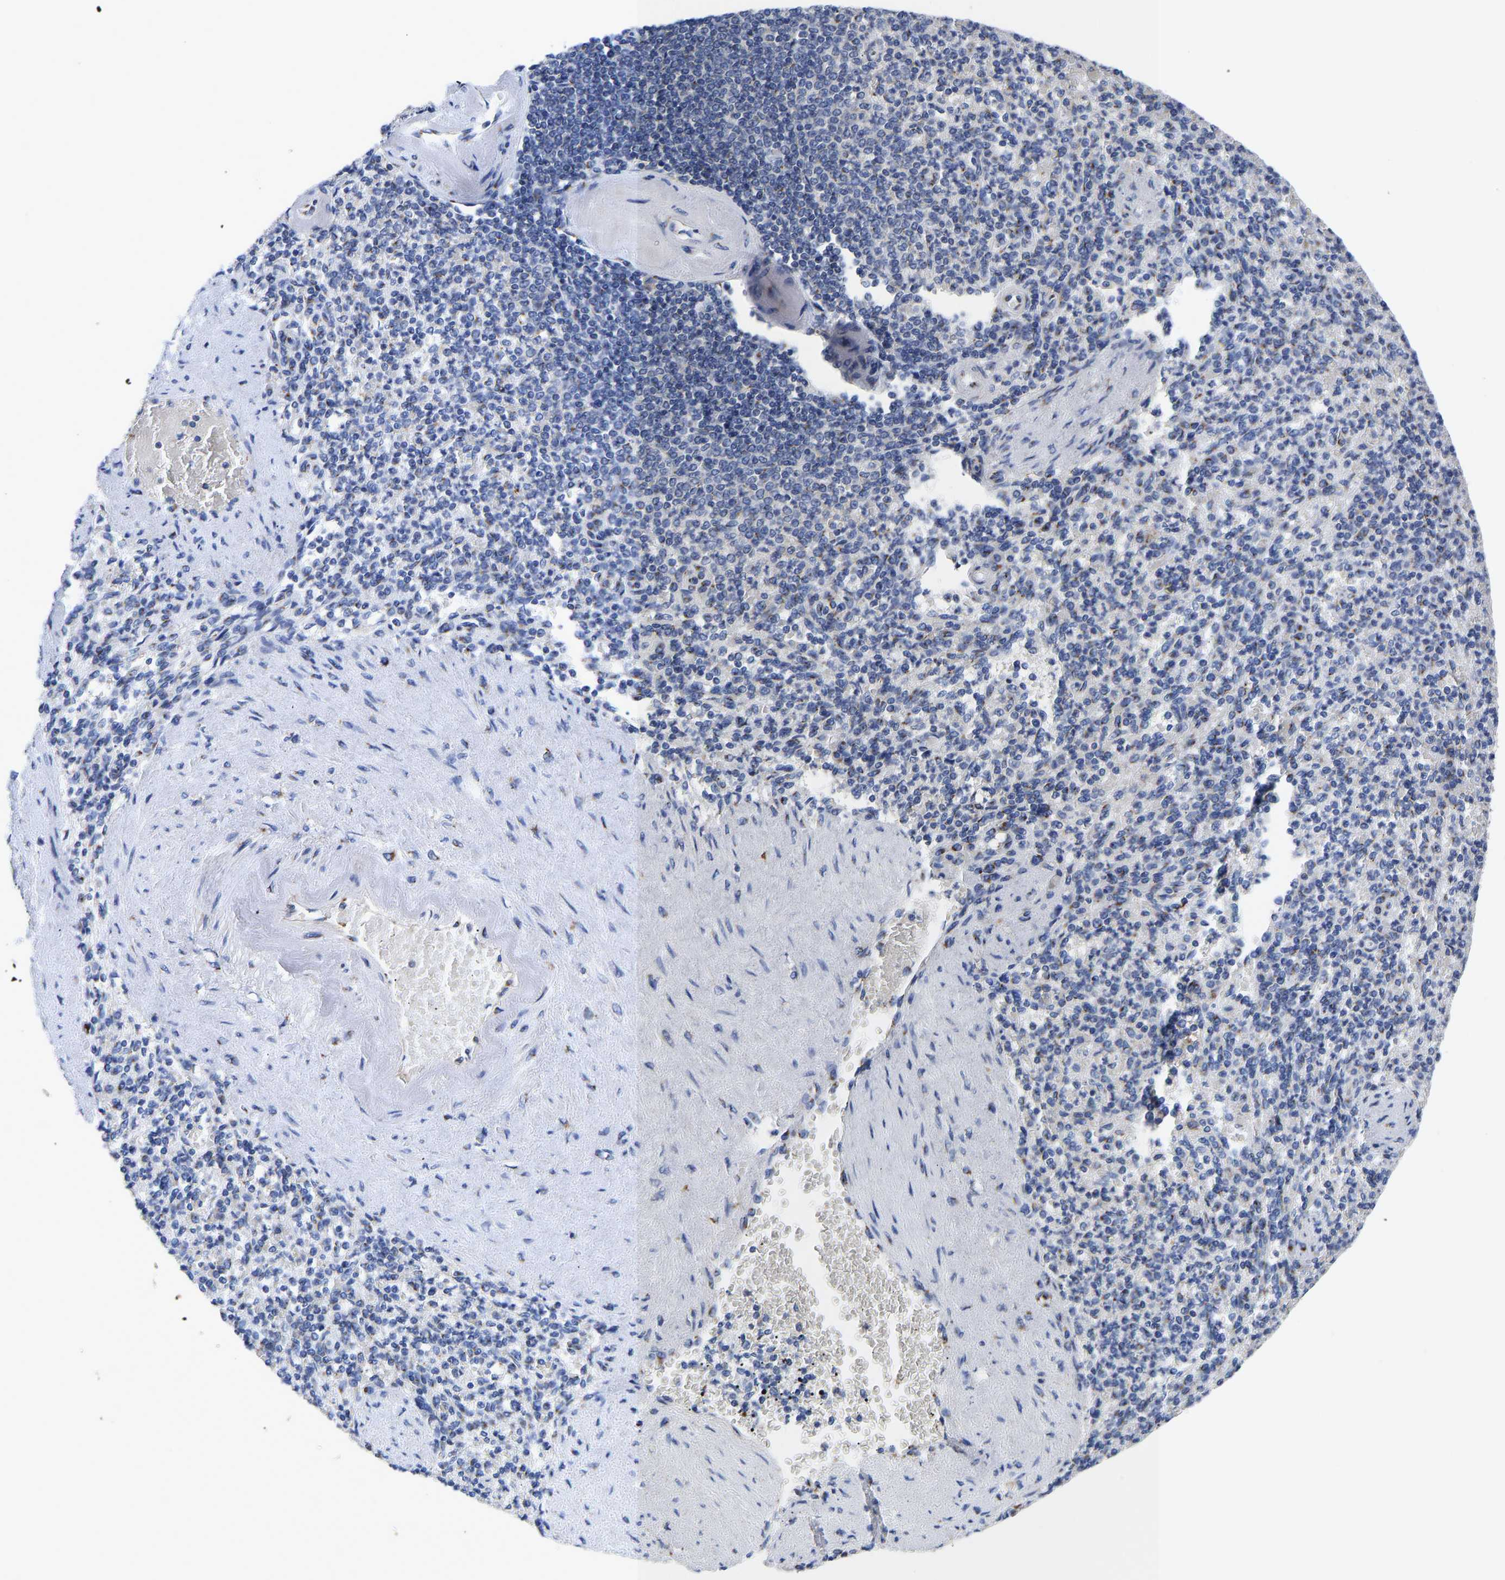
{"staining": {"intensity": "moderate", "quantity": "<25%", "location": "cytoplasmic/membranous"}, "tissue": "spleen", "cell_type": "Cells in red pulp", "image_type": "normal", "snomed": [{"axis": "morphology", "description": "Normal tissue, NOS"}, {"axis": "topography", "description": "Spleen"}], "caption": "IHC (DAB) staining of benign human spleen displays moderate cytoplasmic/membranous protein staining in about <25% of cells in red pulp. (DAB (3,3'-diaminobenzidine) IHC, brown staining for protein, blue staining for nuclei).", "gene": "TMEM87A", "patient": {"sex": "female", "age": 74}}